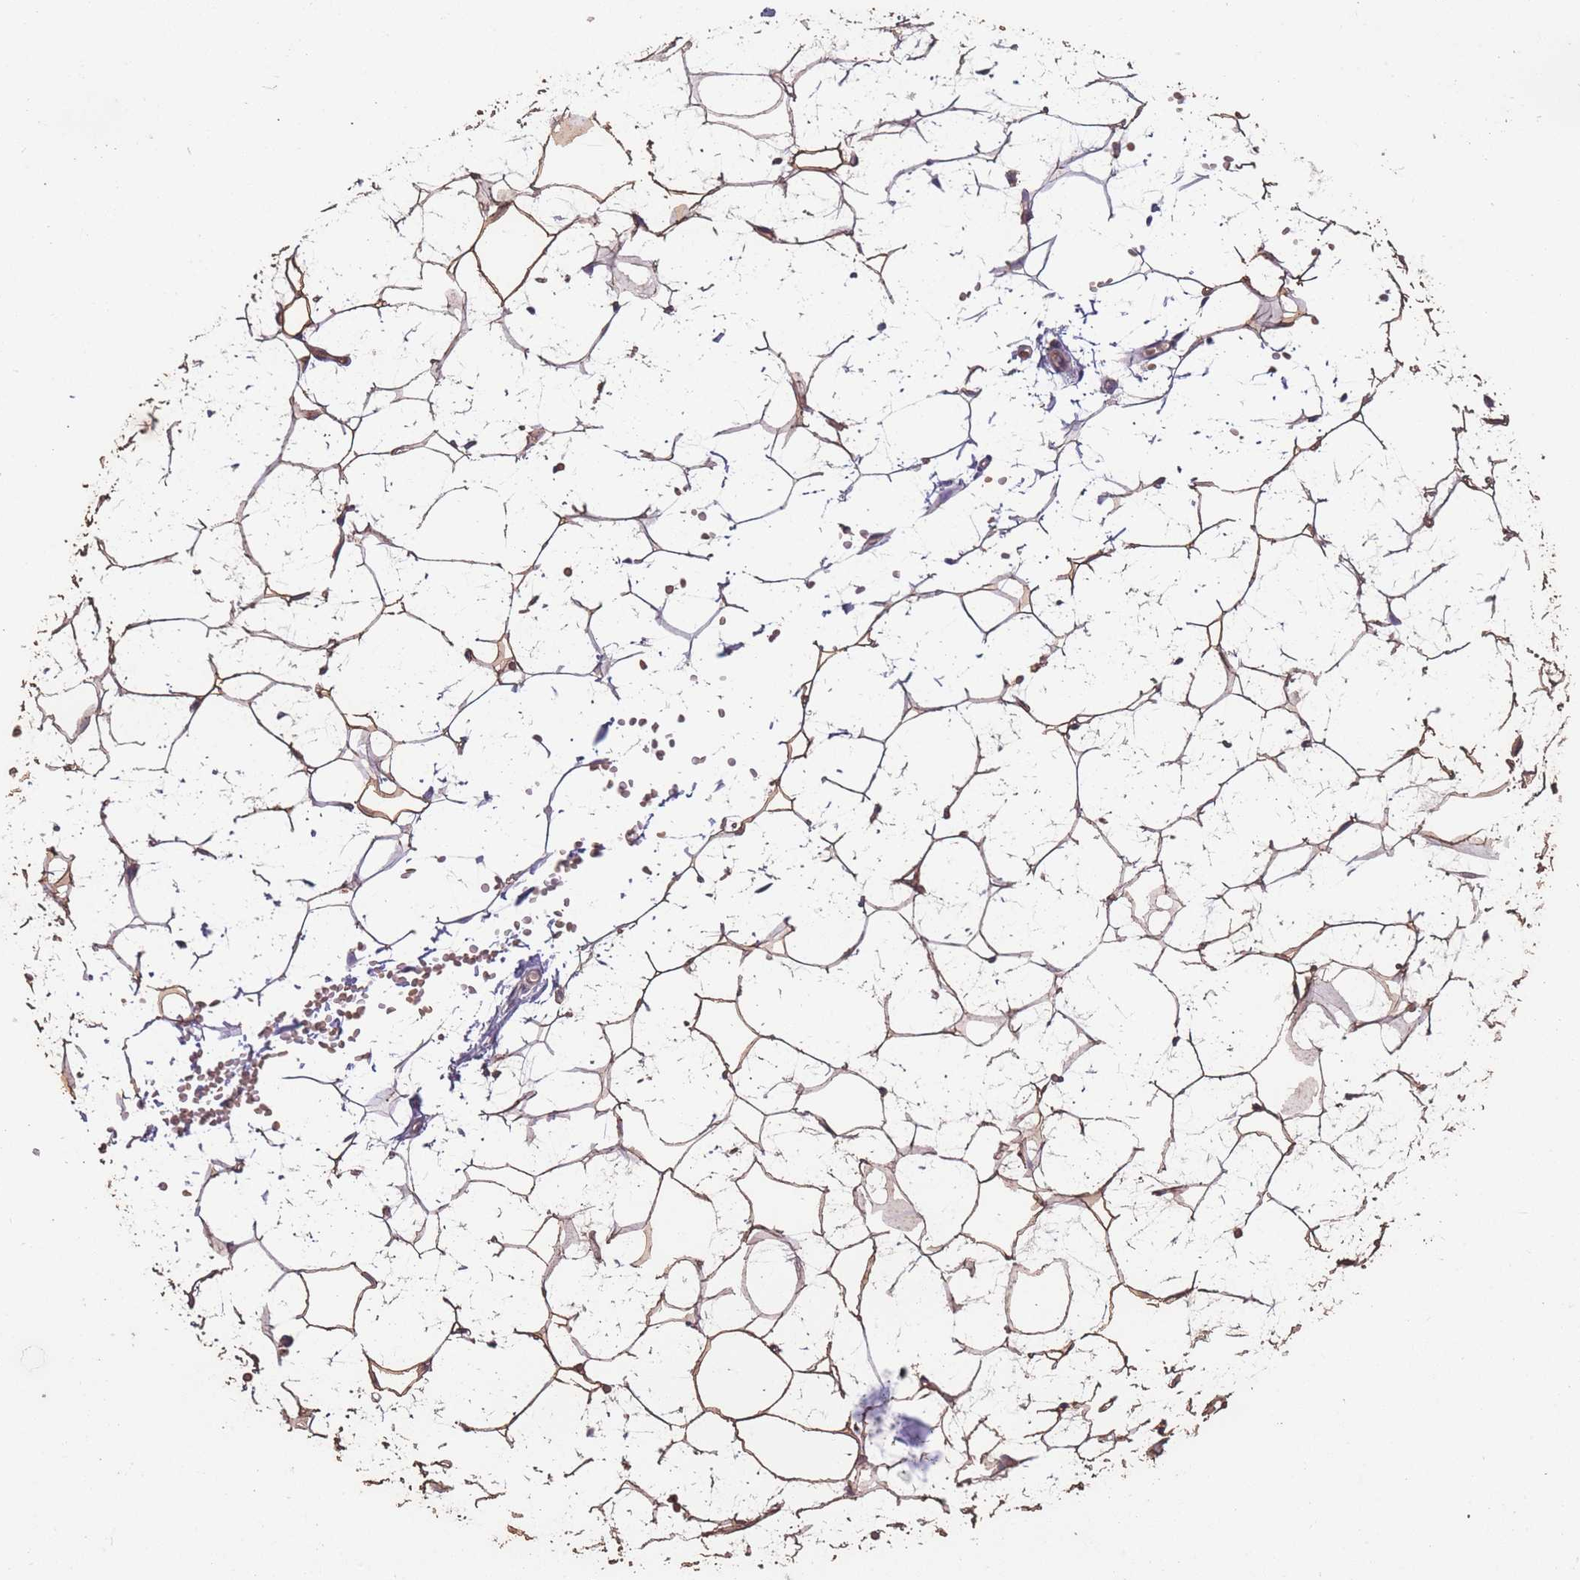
{"staining": {"intensity": "weak", "quantity": ">75%", "location": "cytoplasmic/membranous"}, "tissue": "adipose tissue", "cell_type": "Adipocytes", "image_type": "normal", "snomed": [{"axis": "morphology", "description": "Normal tissue, NOS"}, {"axis": "topography", "description": "Breast"}], "caption": "Protein expression analysis of benign adipose tissue shows weak cytoplasmic/membranous expression in approximately >75% of adipocytes.", "gene": "STIM2", "patient": {"sex": "female", "age": 23}}